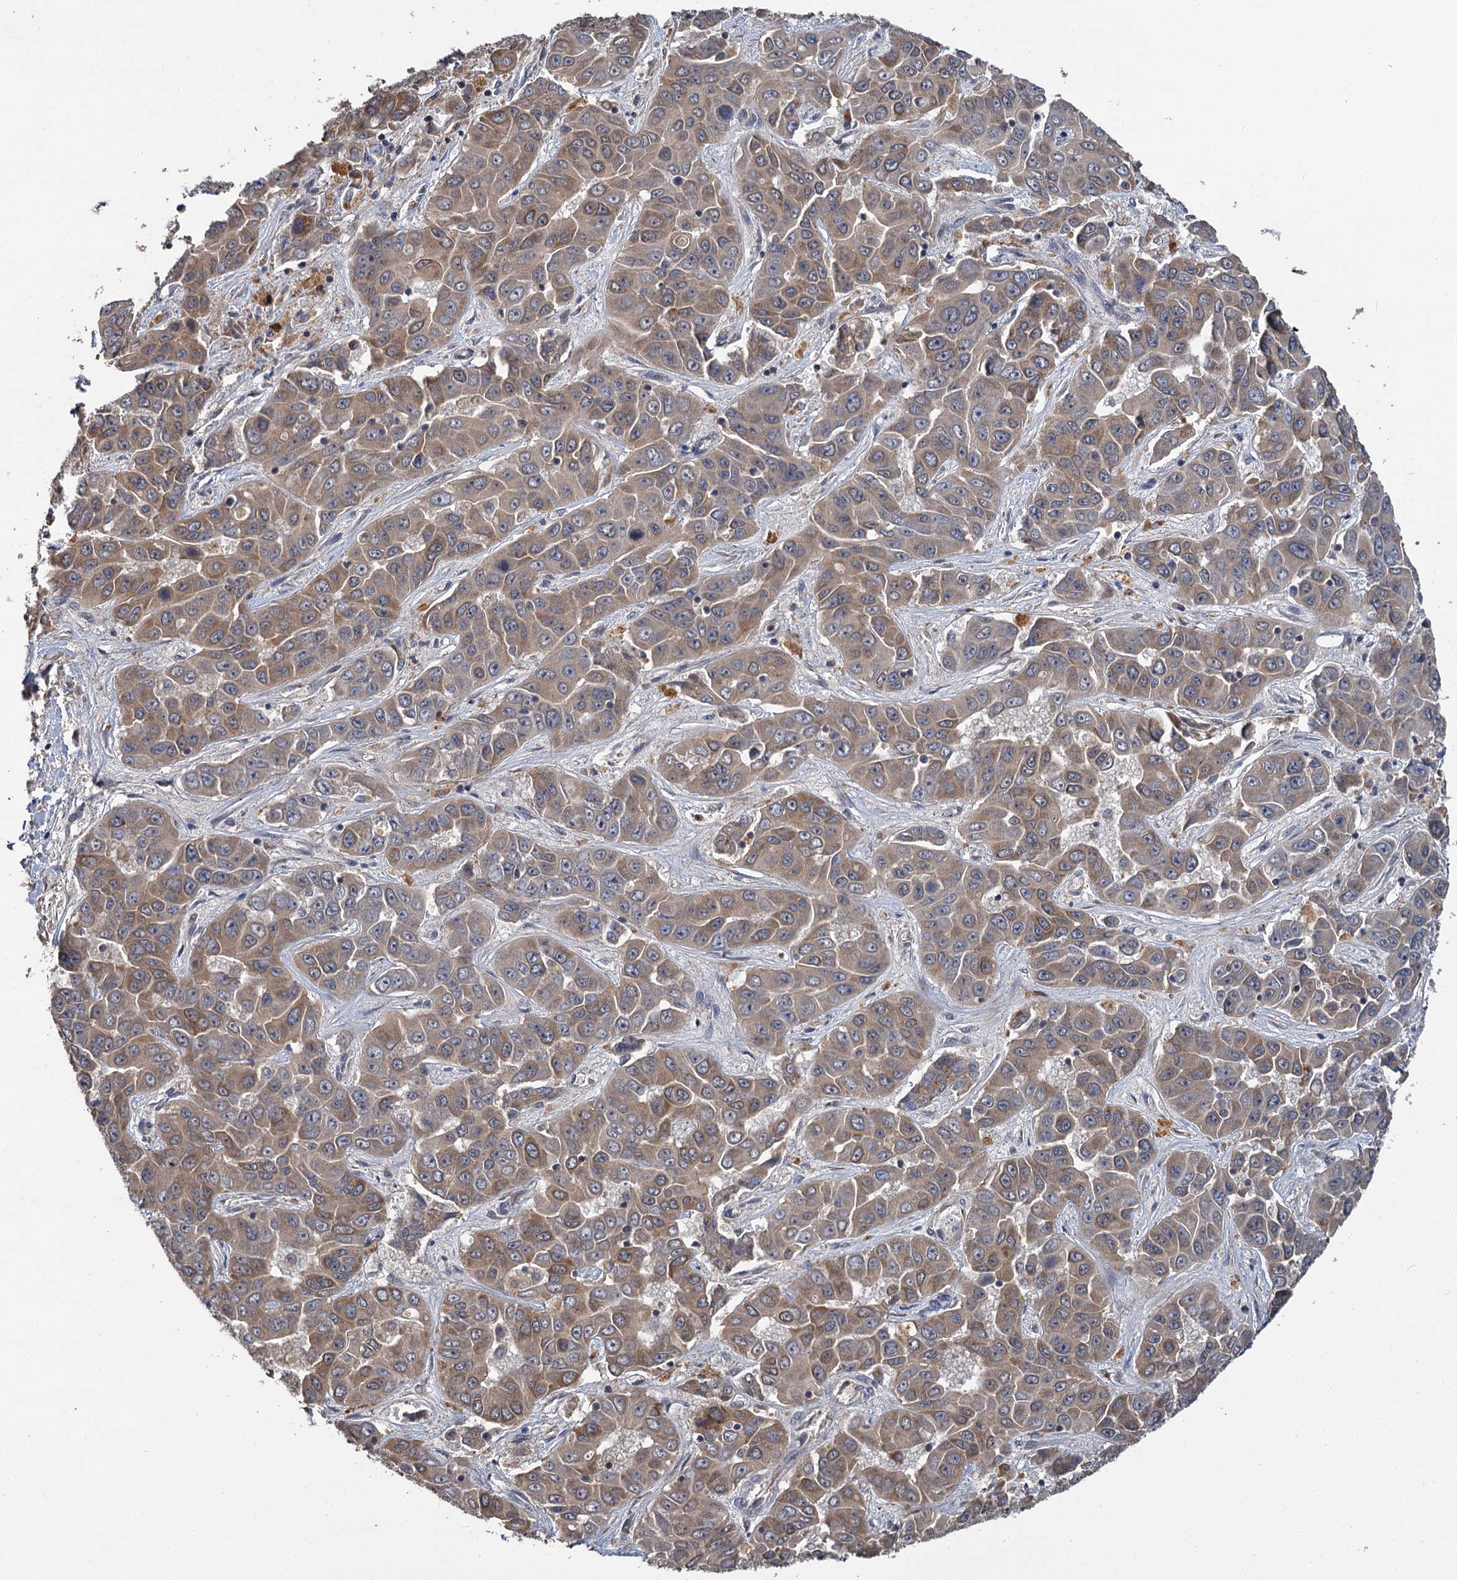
{"staining": {"intensity": "moderate", "quantity": ">75%", "location": "cytoplasmic/membranous"}, "tissue": "liver cancer", "cell_type": "Tumor cells", "image_type": "cancer", "snomed": [{"axis": "morphology", "description": "Cholangiocarcinoma"}, {"axis": "topography", "description": "Liver"}], "caption": "Immunohistochemical staining of liver cholangiocarcinoma displays moderate cytoplasmic/membranous protein expression in about >75% of tumor cells. (DAB IHC with brightfield microscopy, high magnification).", "gene": "TMEM39A", "patient": {"sex": "female", "age": 52}}